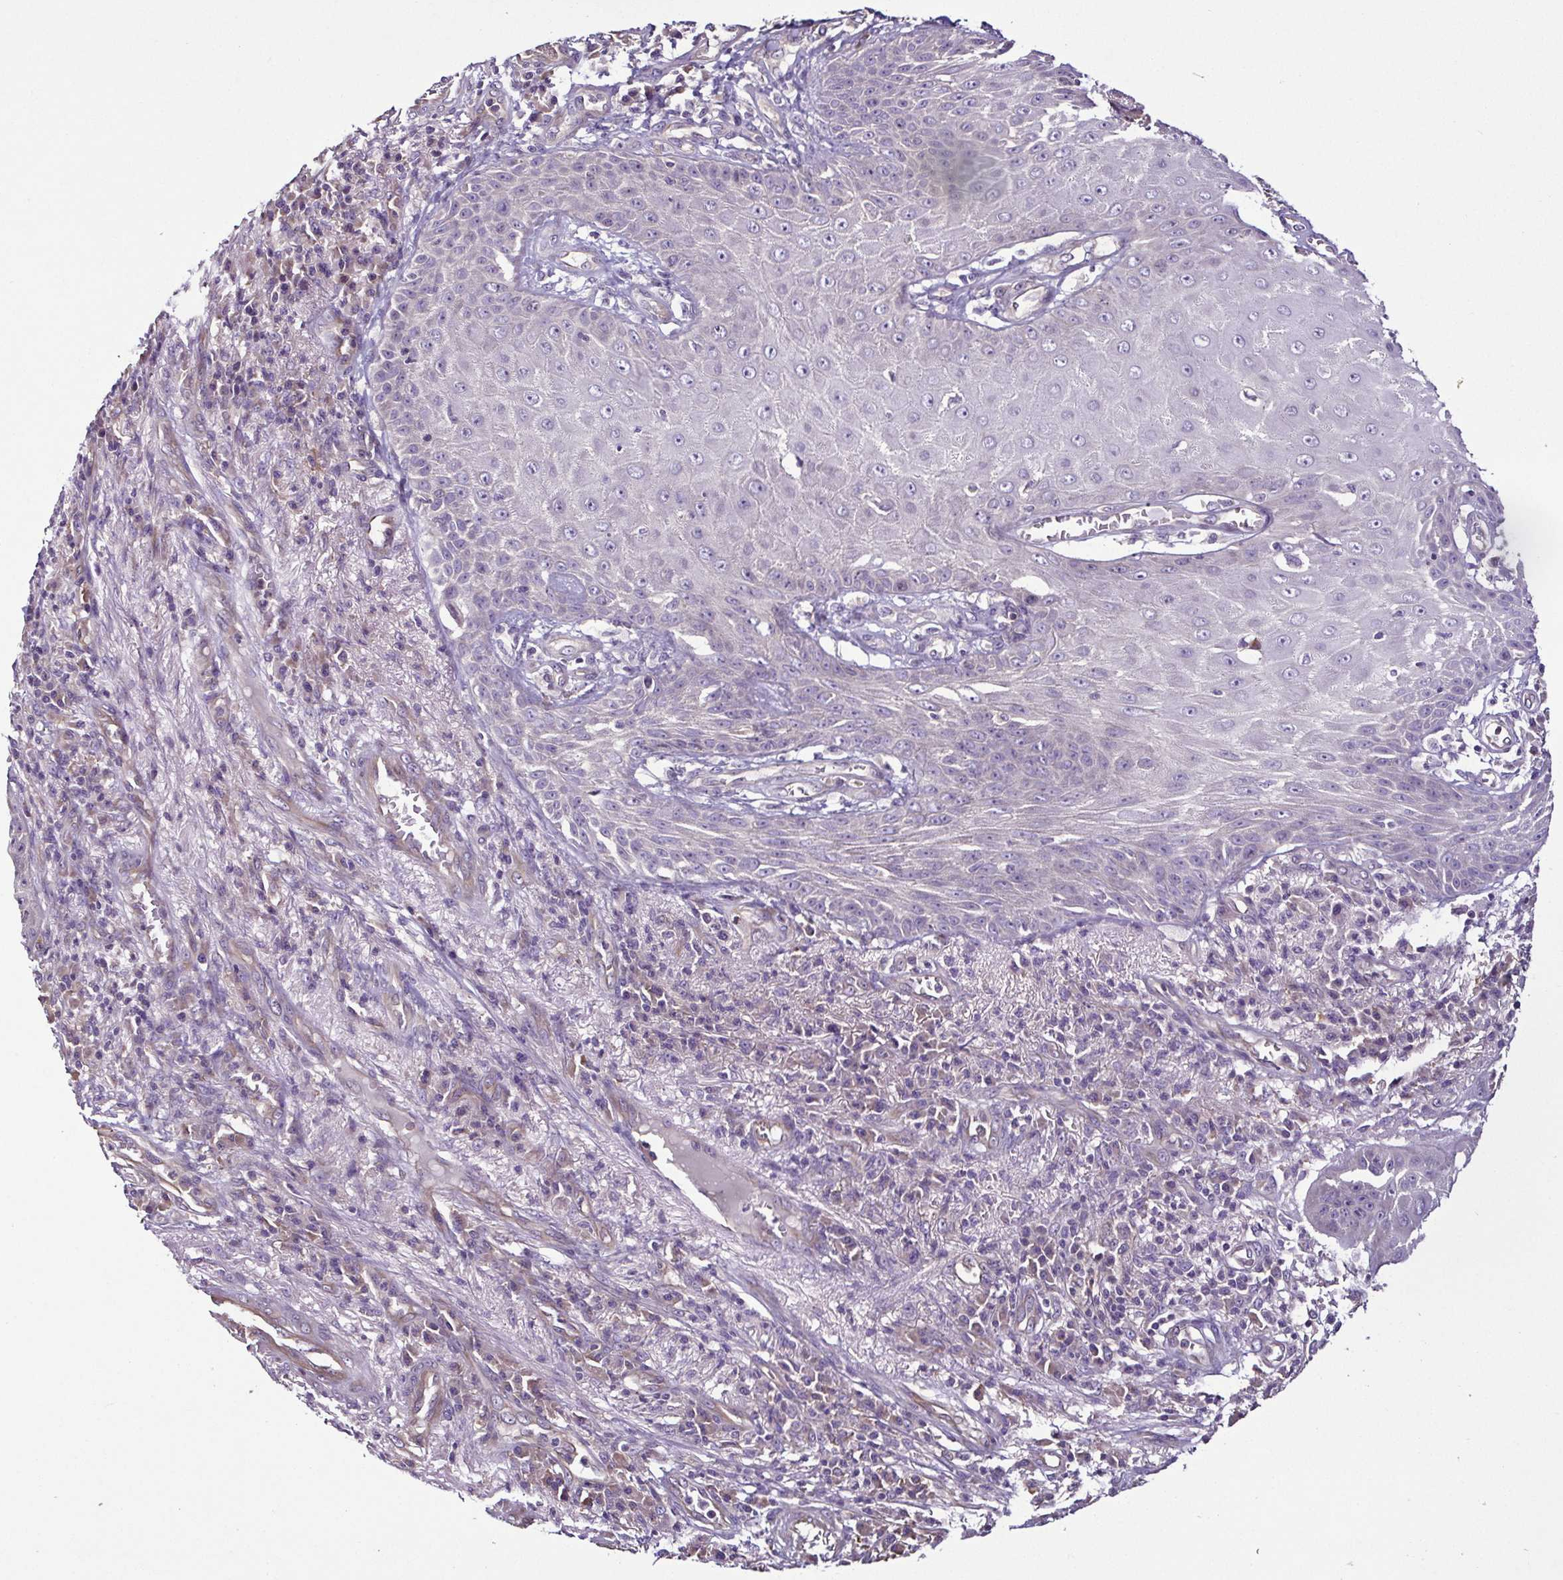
{"staining": {"intensity": "negative", "quantity": "none", "location": "none"}, "tissue": "skin cancer", "cell_type": "Tumor cells", "image_type": "cancer", "snomed": [{"axis": "morphology", "description": "Squamous cell carcinoma, NOS"}, {"axis": "topography", "description": "Skin"}], "caption": "IHC of skin cancer reveals no expression in tumor cells. The staining is performed using DAB brown chromogen with nuclei counter-stained in using hematoxylin.", "gene": "LMOD2", "patient": {"sex": "male", "age": 70}}